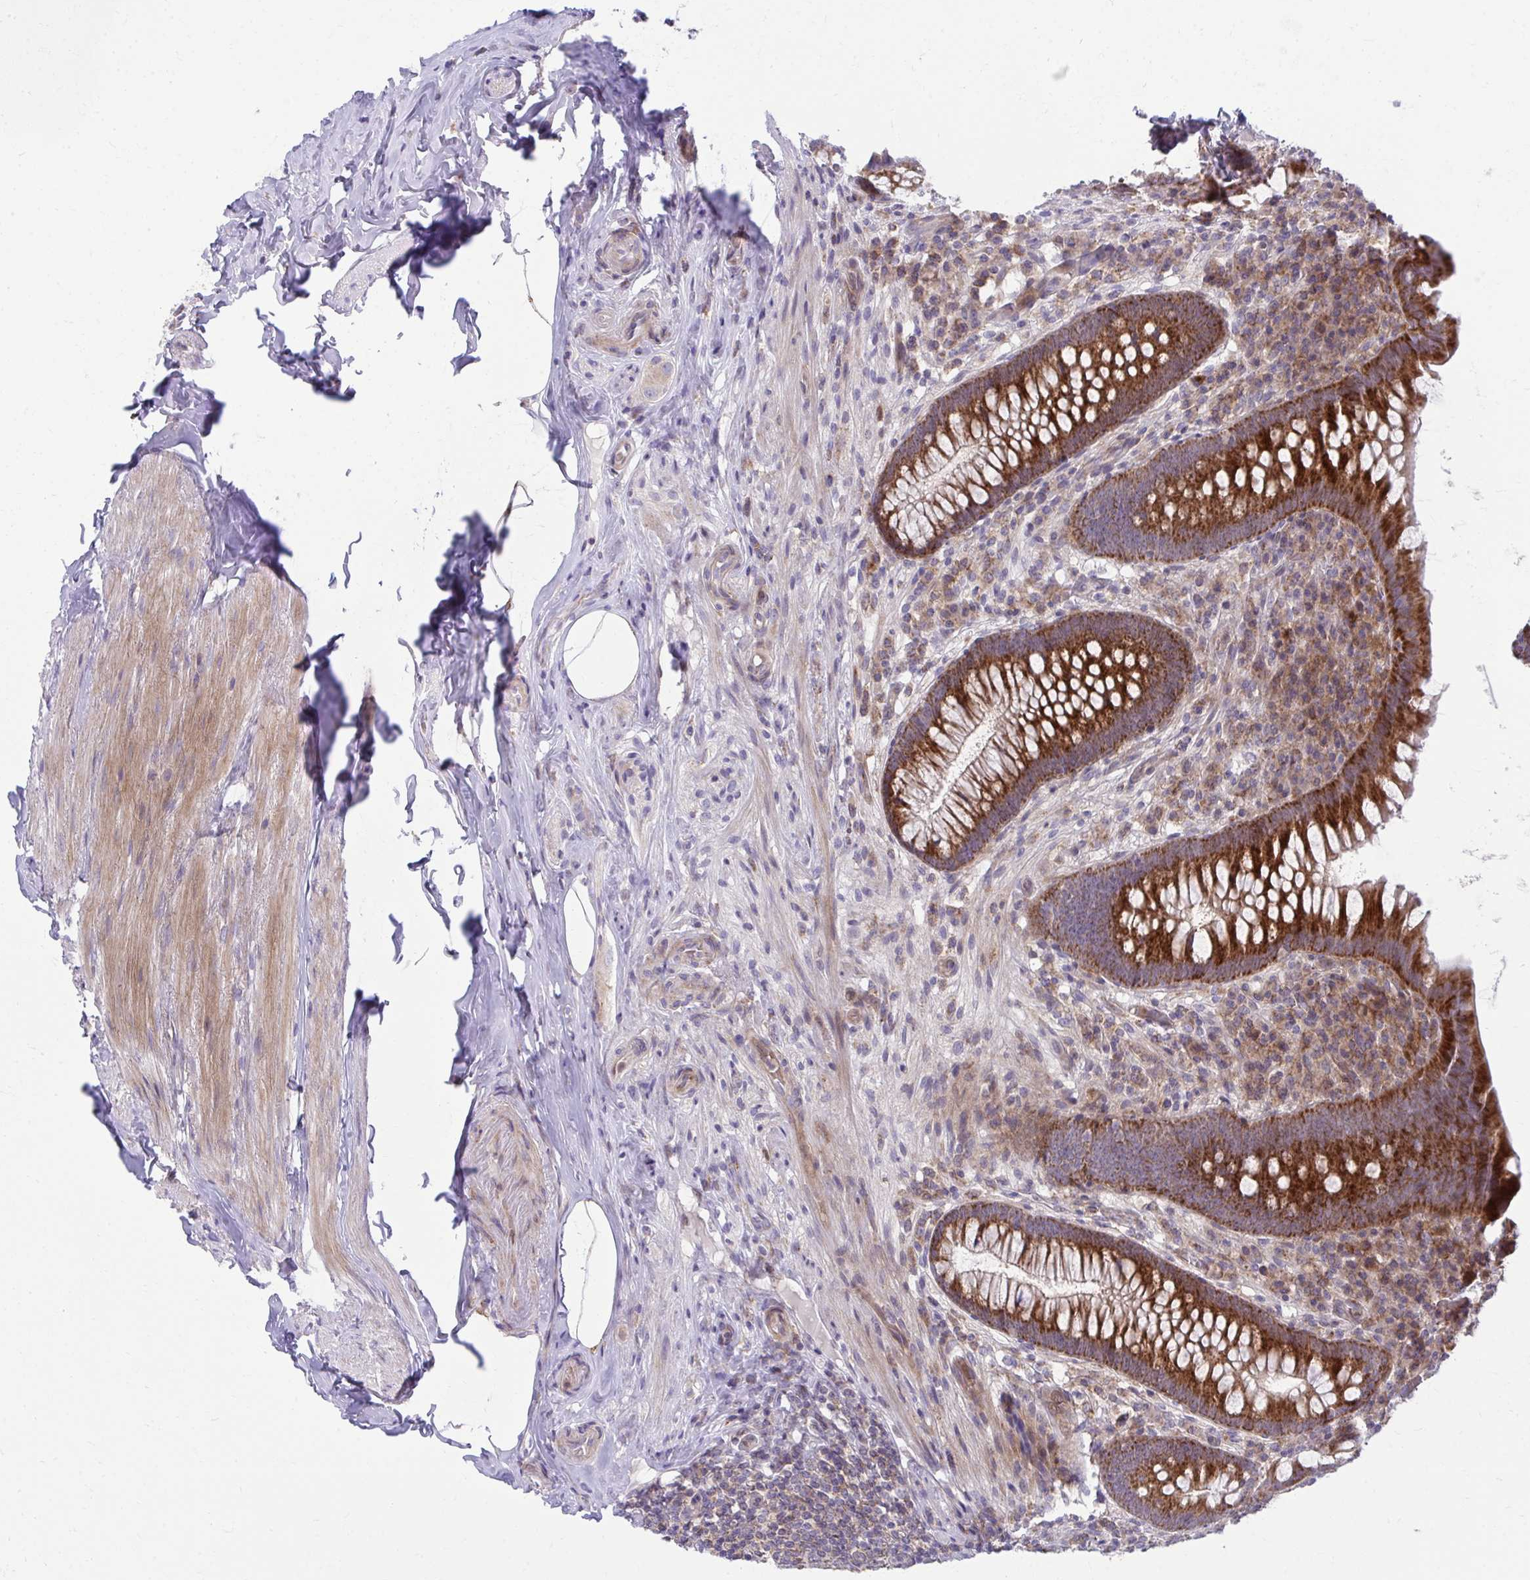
{"staining": {"intensity": "strong", "quantity": ">75%", "location": "cytoplasmic/membranous"}, "tissue": "appendix", "cell_type": "Glandular cells", "image_type": "normal", "snomed": [{"axis": "morphology", "description": "Normal tissue, NOS"}, {"axis": "topography", "description": "Appendix"}], "caption": "High-power microscopy captured an IHC image of unremarkable appendix, revealing strong cytoplasmic/membranous staining in about >75% of glandular cells. The protein of interest is stained brown, and the nuclei are stained in blue (DAB (3,3'-diaminobenzidine) IHC with brightfield microscopy, high magnification).", "gene": "C16orf54", "patient": {"sex": "male", "age": 71}}